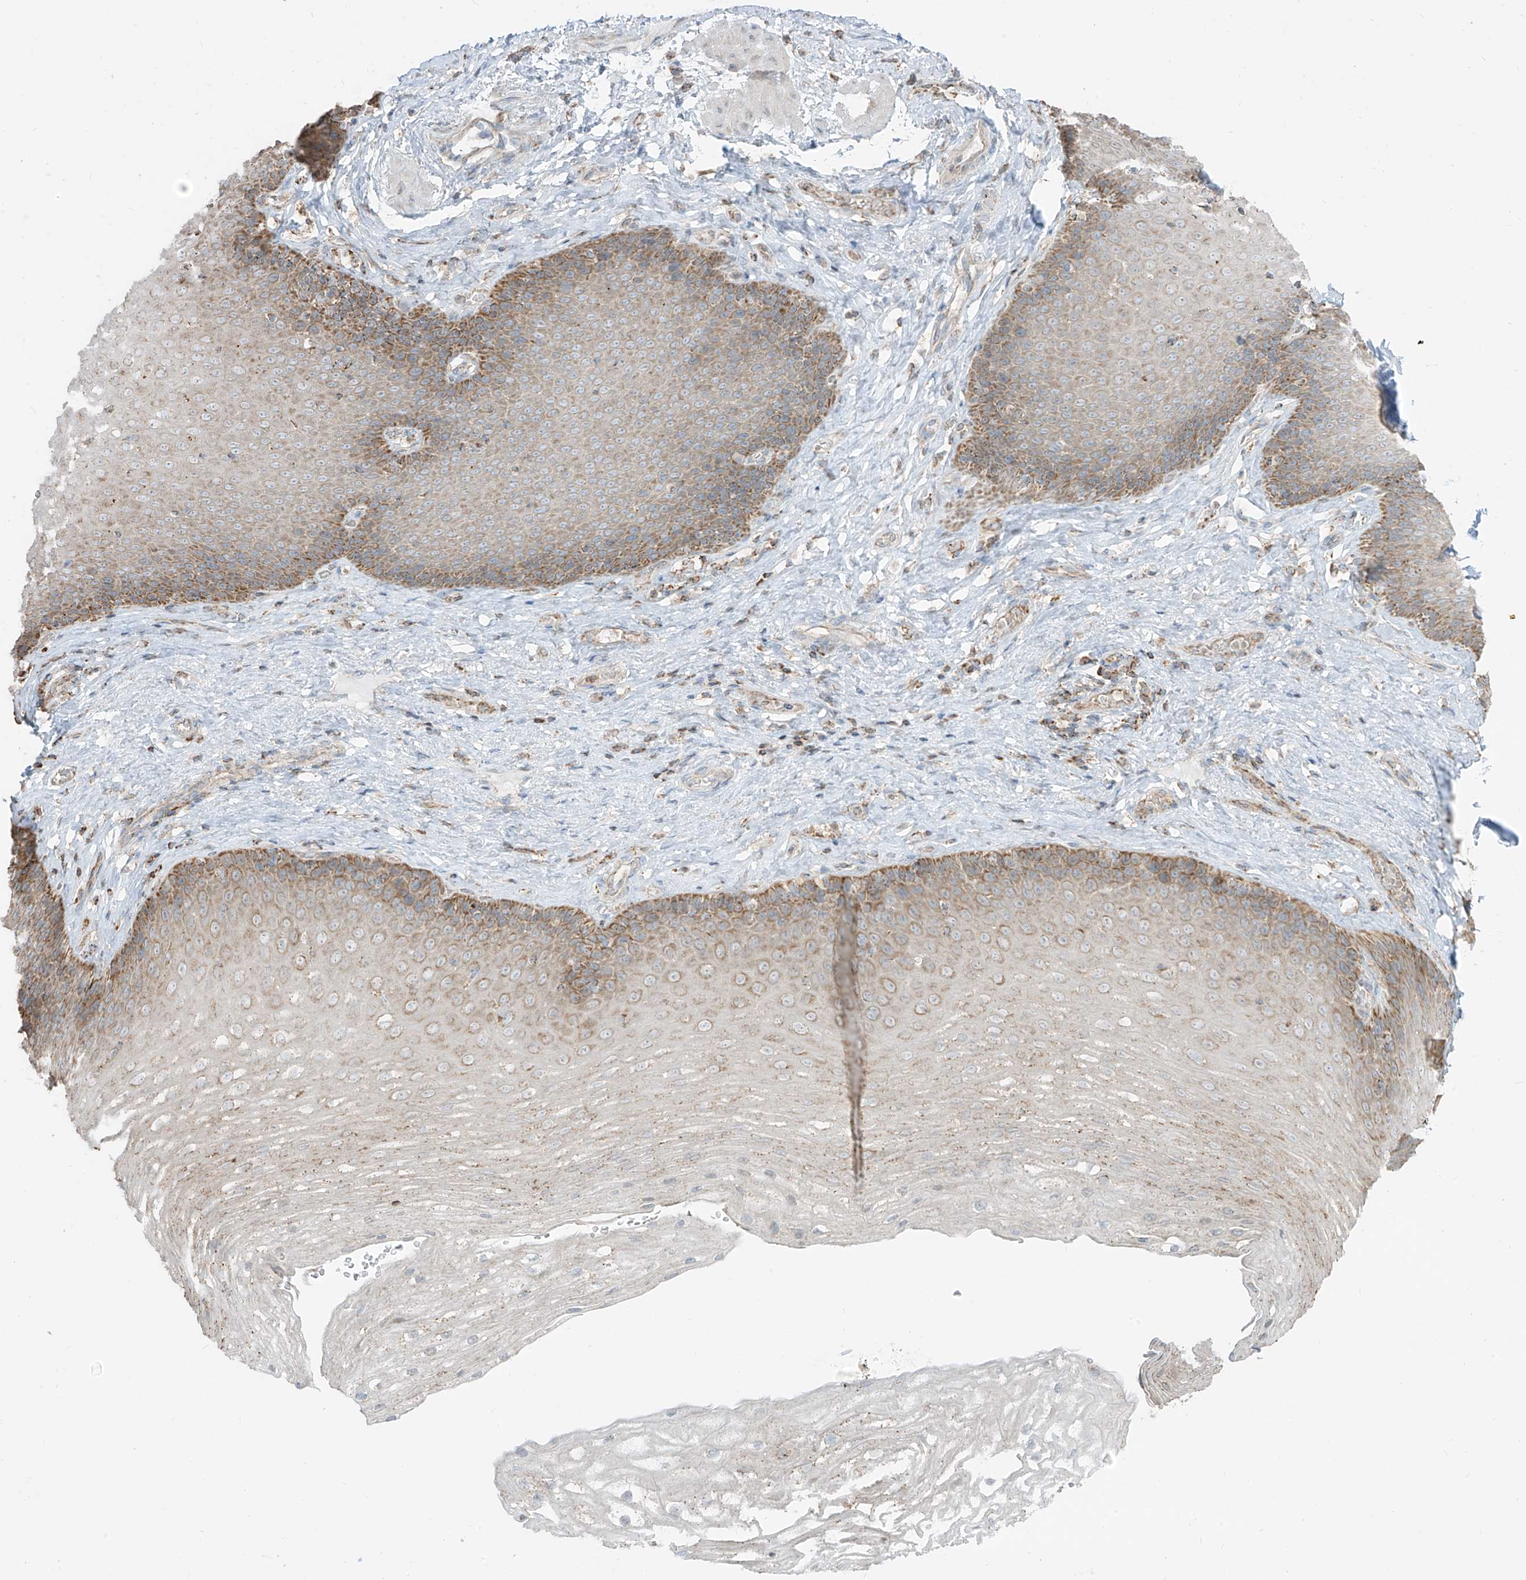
{"staining": {"intensity": "moderate", "quantity": "25%-75%", "location": "cytoplasmic/membranous"}, "tissue": "esophagus", "cell_type": "Squamous epithelial cells", "image_type": "normal", "snomed": [{"axis": "morphology", "description": "Normal tissue, NOS"}, {"axis": "topography", "description": "Esophagus"}], "caption": "This is a photomicrograph of immunohistochemistry staining of normal esophagus, which shows moderate positivity in the cytoplasmic/membranous of squamous epithelial cells.", "gene": "ETHE1", "patient": {"sex": "female", "age": 66}}